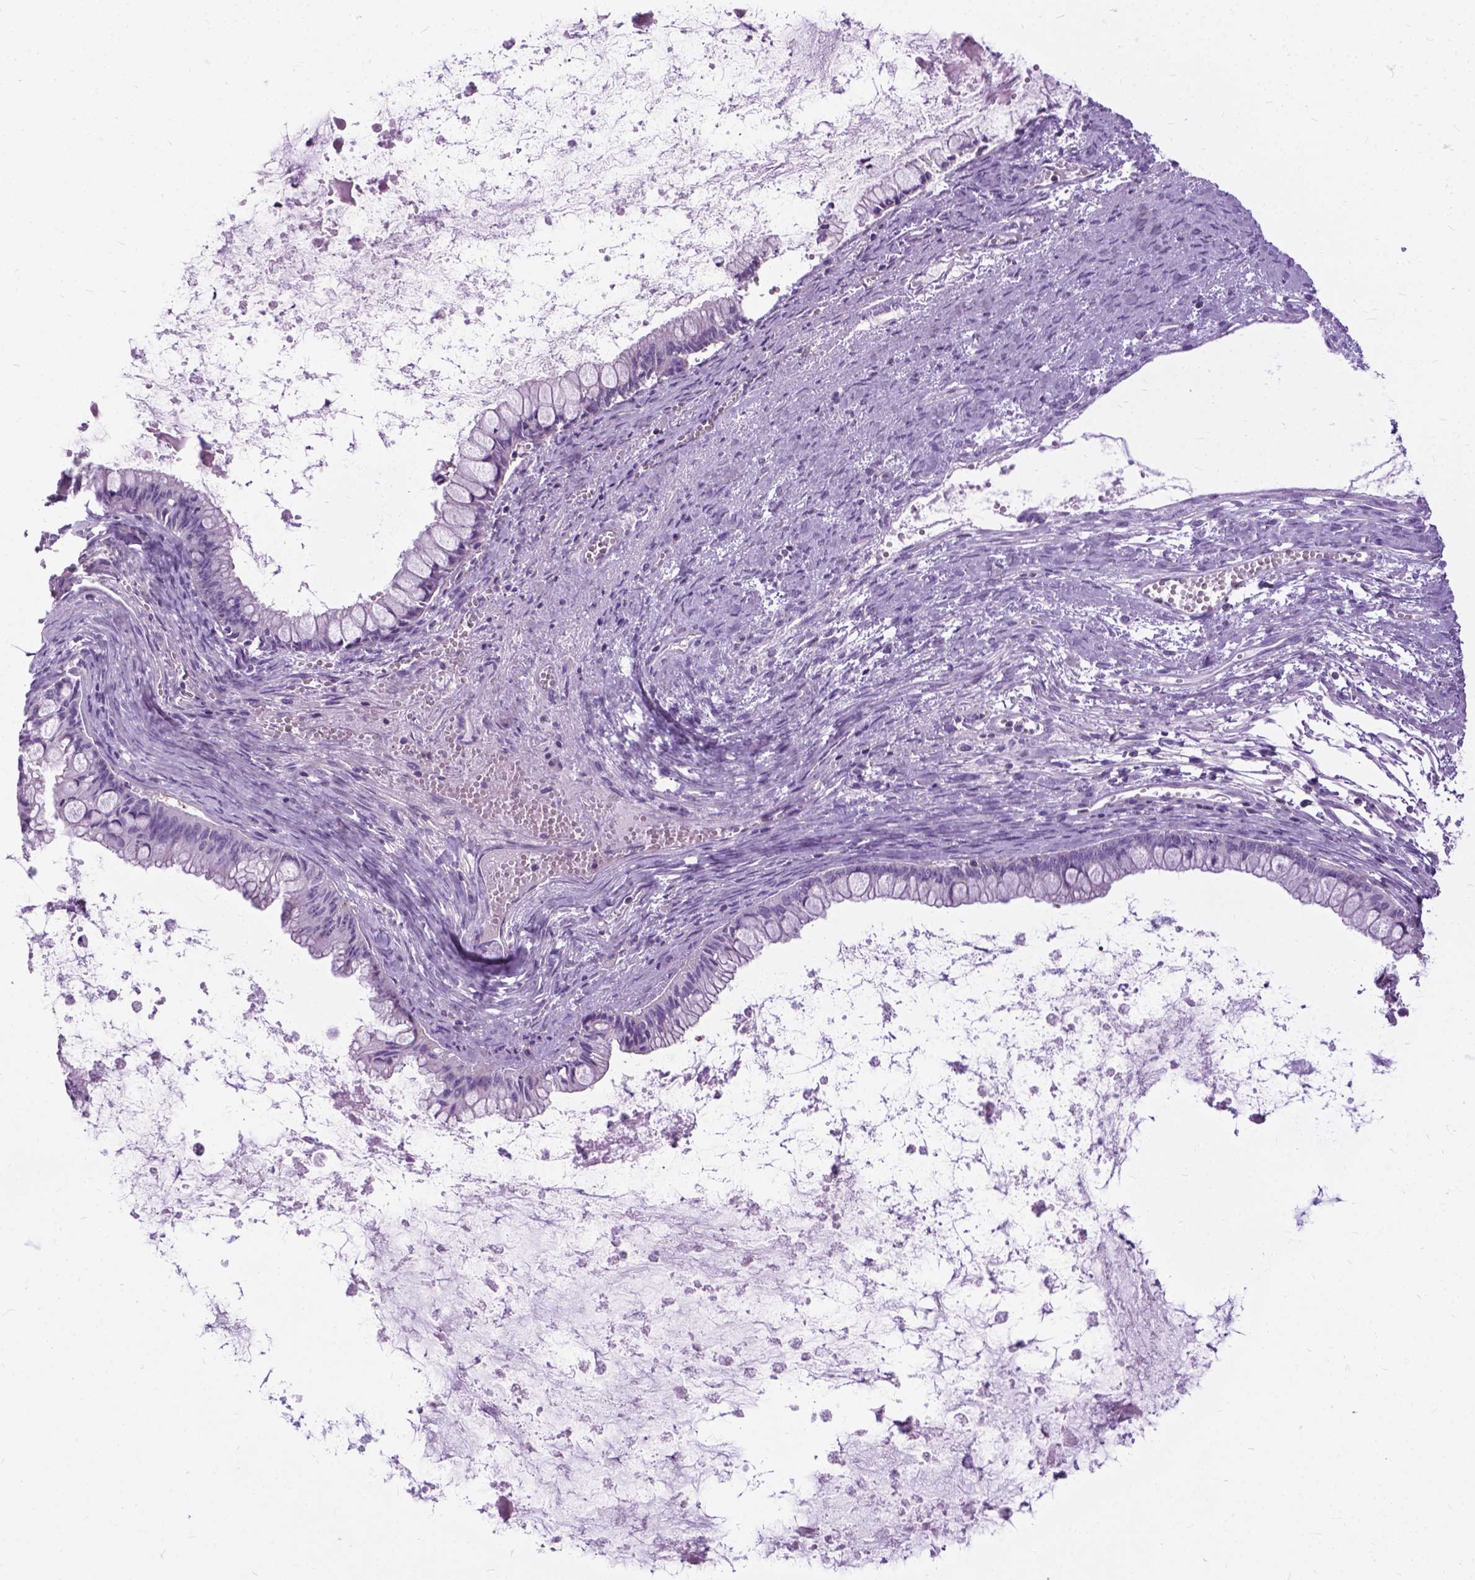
{"staining": {"intensity": "negative", "quantity": "none", "location": "none"}, "tissue": "ovarian cancer", "cell_type": "Tumor cells", "image_type": "cancer", "snomed": [{"axis": "morphology", "description": "Cystadenocarcinoma, mucinous, NOS"}, {"axis": "topography", "description": "Ovary"}], "caption": "Immunohistochemistry (IHC) of ovarian cancer exhibits no positivity in tumor cells.", "gene": "JAK3", "patient": {"sex": "female", "age": 67}}